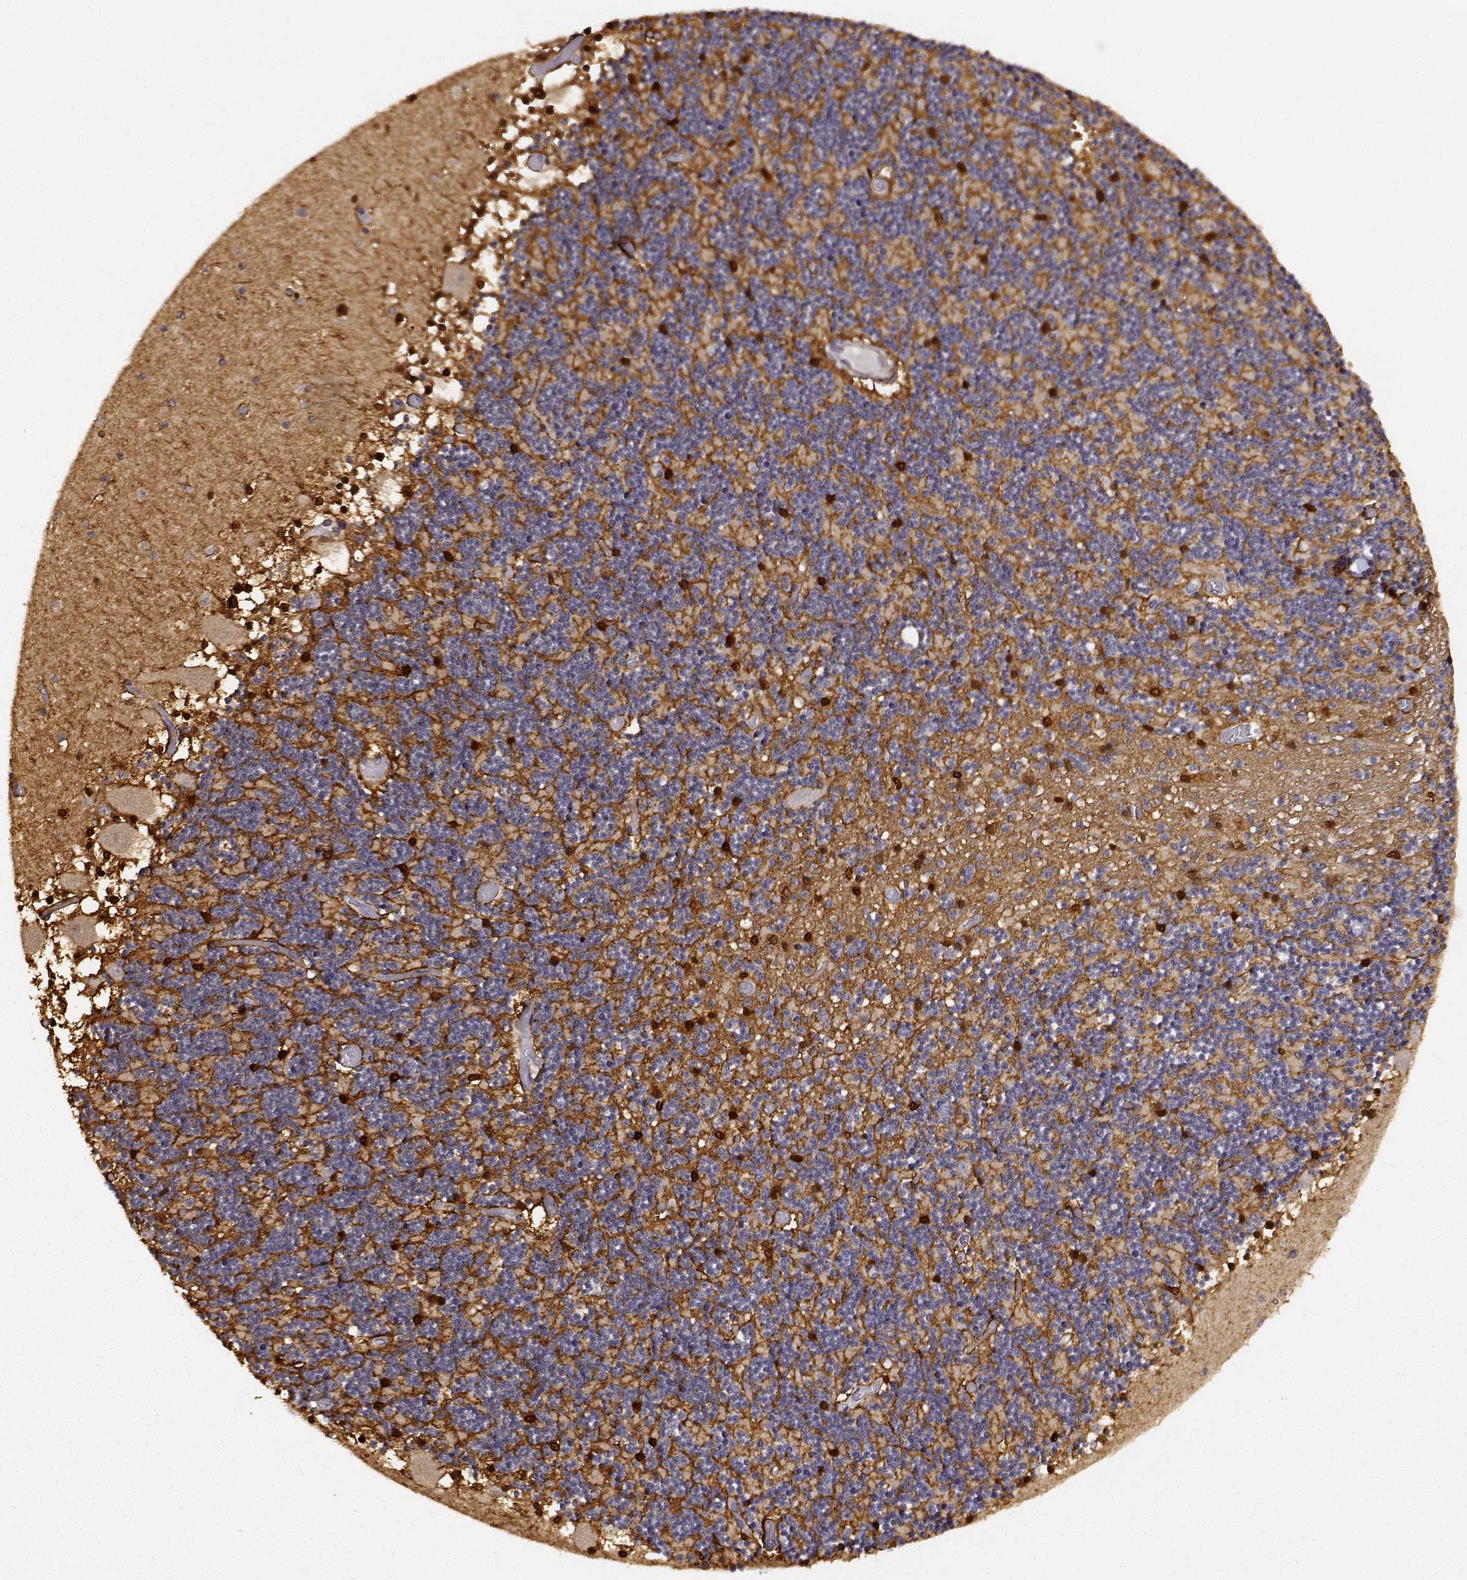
{"staining": {"intensity": "moderate", "quantity": "<25%", "location": "cytoplasmic/membranous"}, "tissue": "cerebellum", "cell_type": "Cells in granular layer", "image_type": "normal", "snomed": [{"axis": "morphology", "description": "Normal tissue, NOS"}, {"axis": "topography", "description": "Cerebellum"}], "caption": "Cells in granular layer exhibit low levels of moderate cytoplasmic/membranous expression in approximately <25% of cells in benign human cerebellum.", "gene": "PHGDH", "patient": {"sex": "female", "age": 28}}